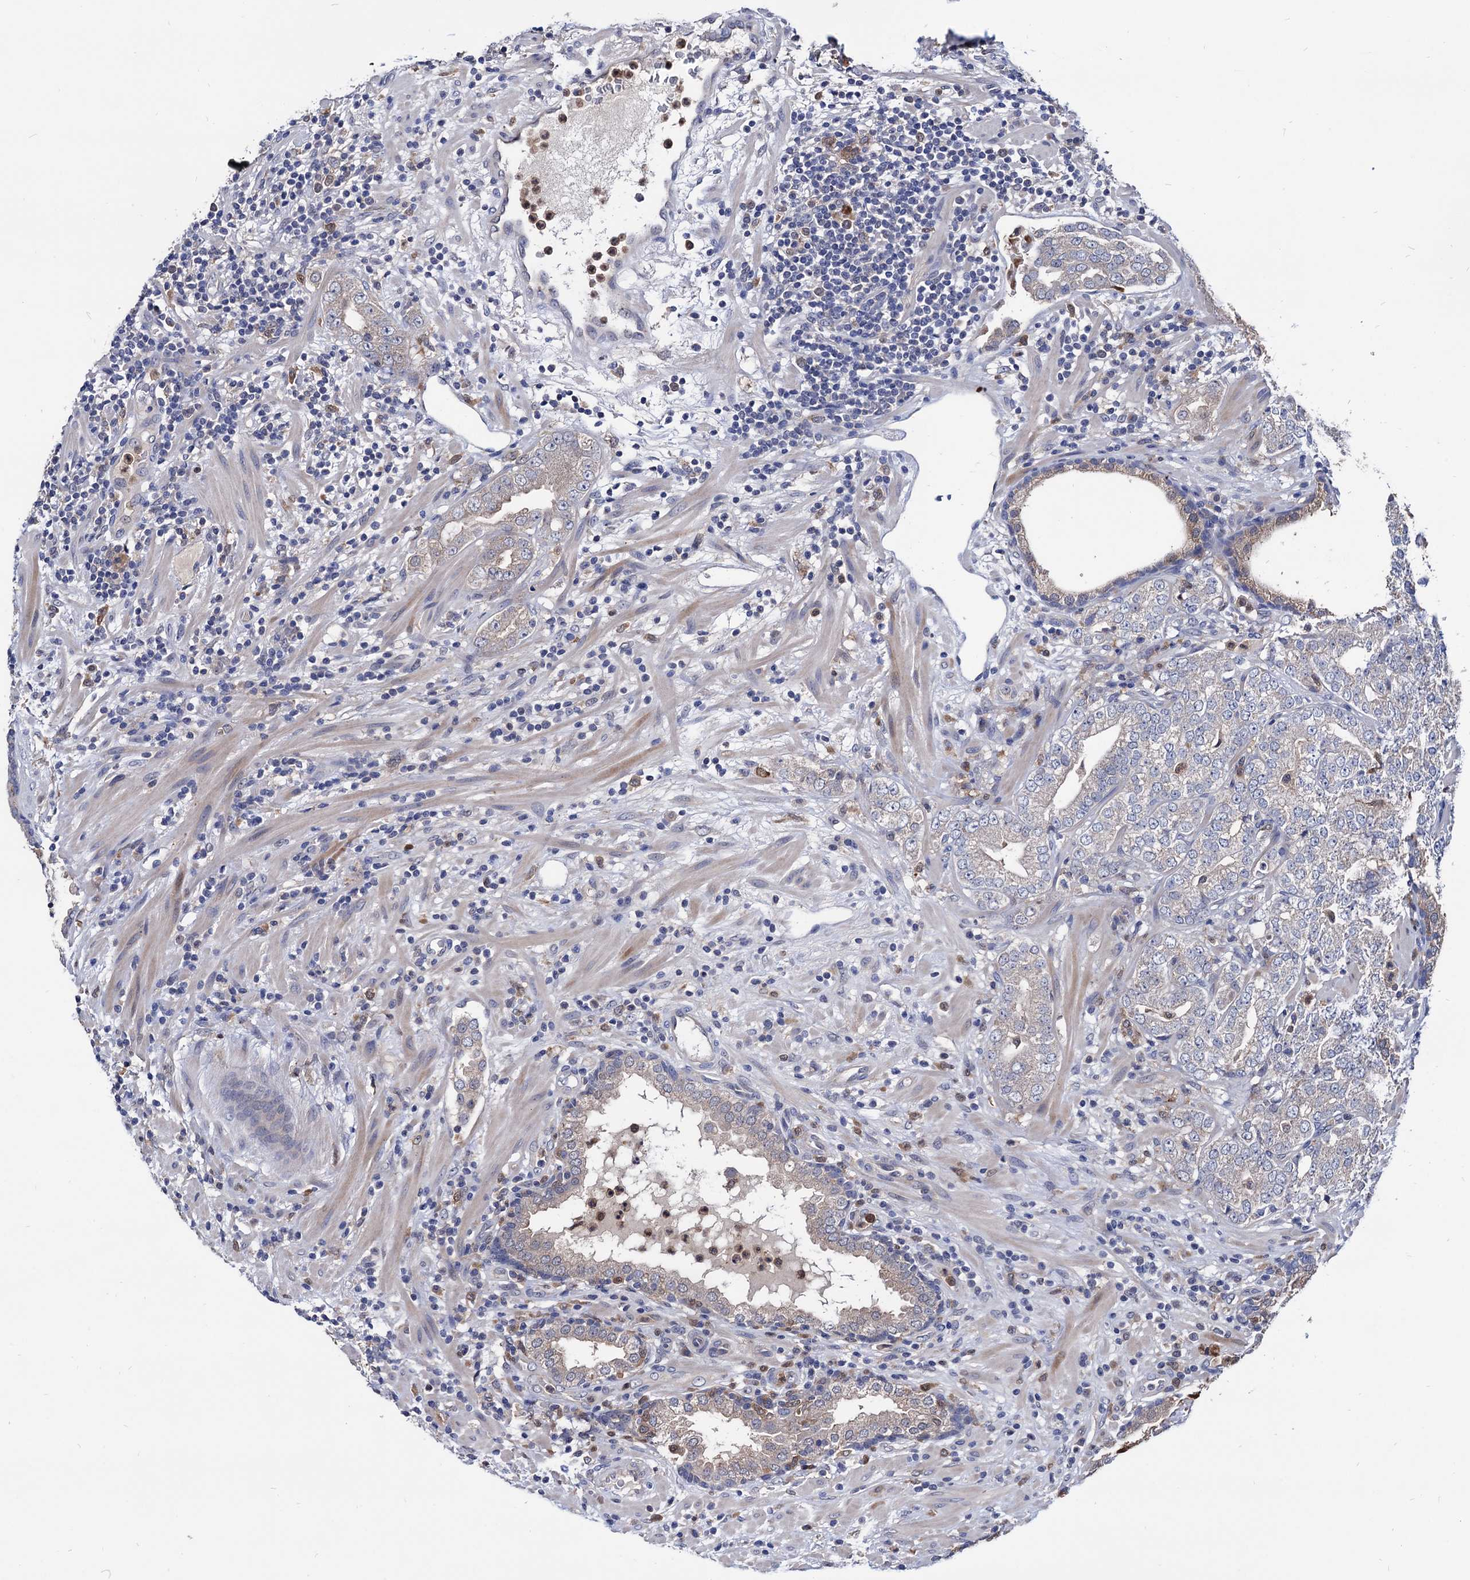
{"staining": {"intensity": "negative", "quantity": "none", "location": "none"}, "tissue": "prostate cancer", "cell_type": "Tumor cells", "image_type": "cancer", "snomed": [{"axis": "morphology", "description": "Adenocarcinoma, High grade"}, {"axis": "topography", "description": "Prostate"}], "caption": "Protein analysis of prostate cancer shows no significant staining in tumor cells.", "gene": "CPPED1", "patient": {"sex": "male", "age": 64}}